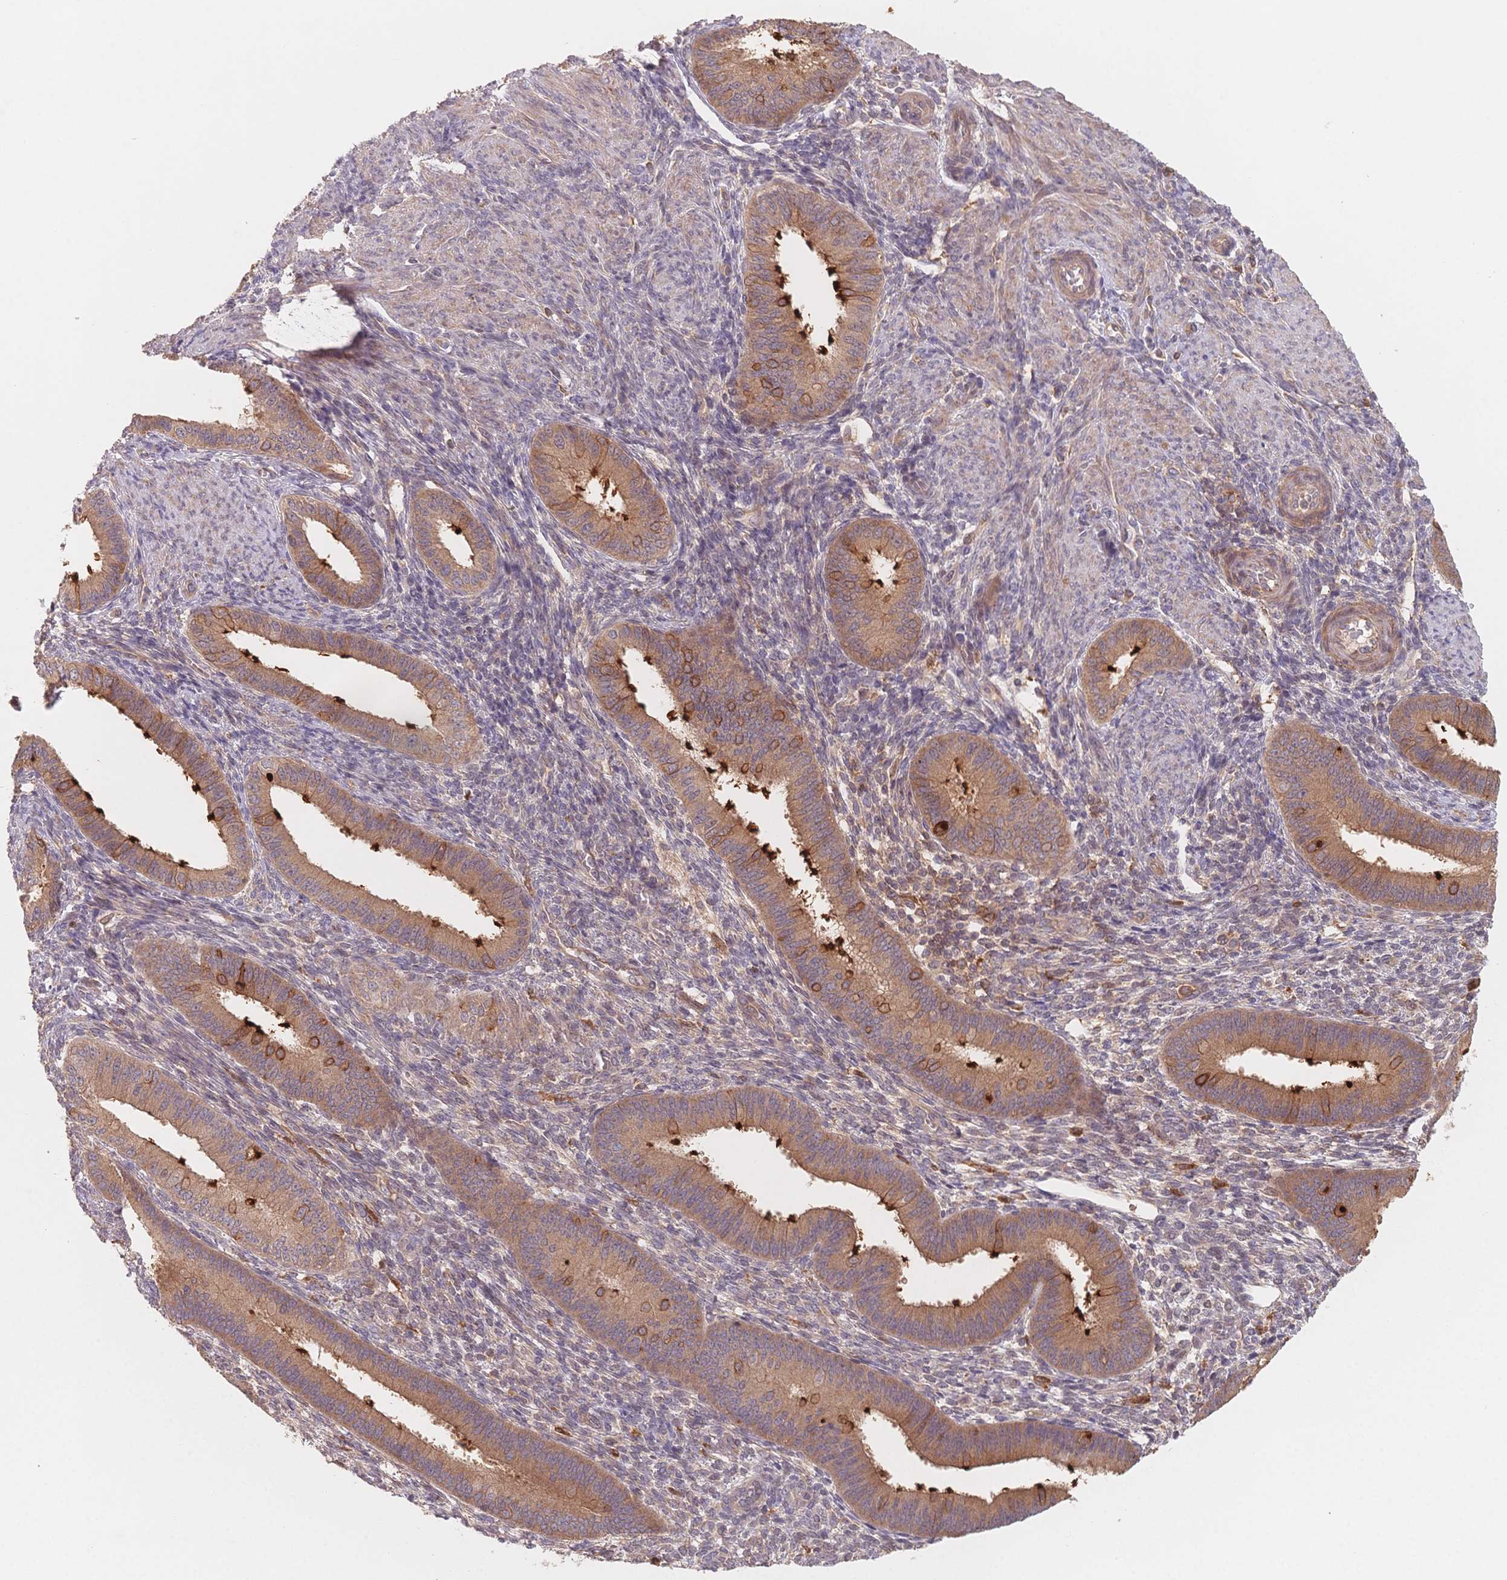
{"staining": {"intensity": "weak", "quantity": "<25%", "location": "cytoplasmic/membranous"}, "tissue": "endometrium", "cell_type": "Cells in endometrial stroma", "image_type": "normal", "snomed": [{"axis": "morphology", "description": "Normal tissue, NOS"}, {"axis": "topography", "description": "Endometrium"}], "caption": "IHC photomicrograph of unremarkable endometrium: endometrium stained with DAB (3,3'-diaminobenzidine) shows no significant protein positivity in cells in endometrial stroma. Brightfield microscopy of immunohistochemistry (IHC) stained with DAB (brown) and hematoxylin (blue), captured at high magnification.", "gene": "C12orf75", "patient": {"sex": "female", "age": 39}}